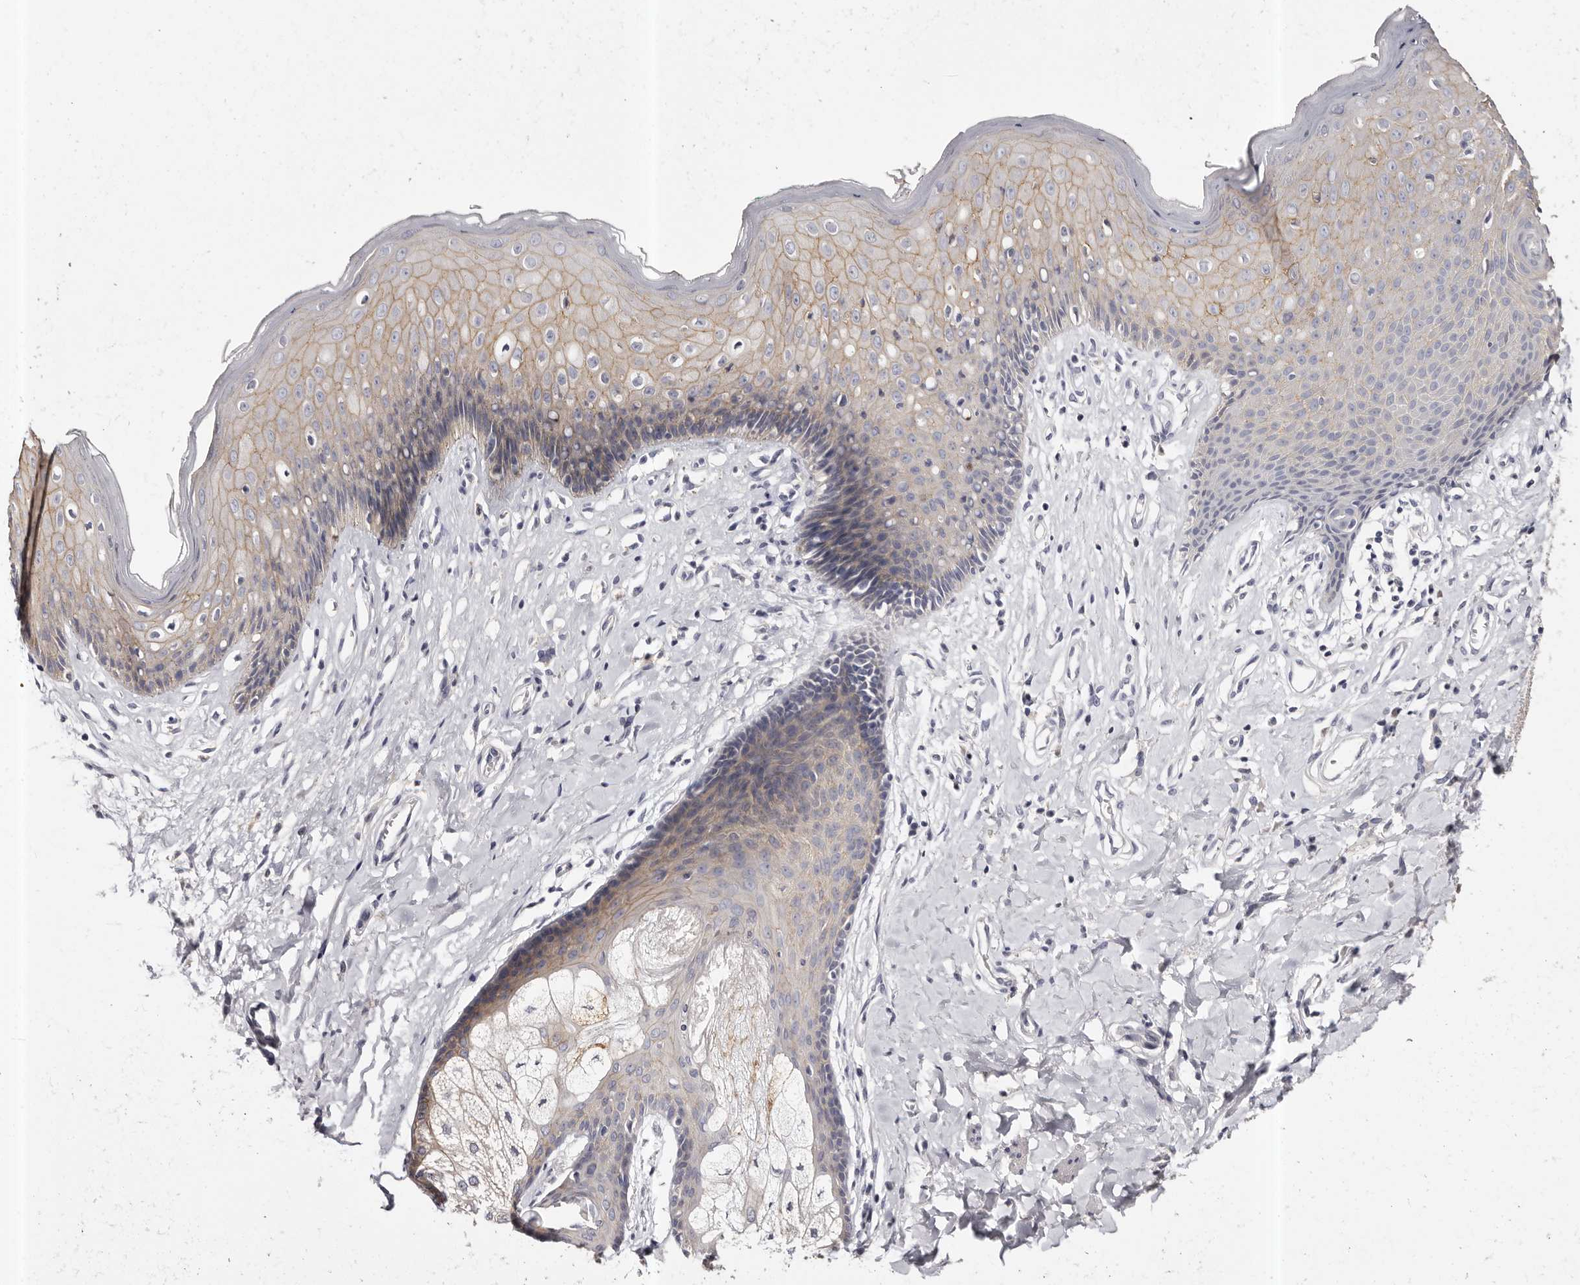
{"staining": {"intensity": "weak", "quantity": "25%-75%", "location": "cytoplasmic/membranous"}, "tissue": "skin", "cell_type": "Epidermal cells", "image_type": "normal", "snomed": [{"axis": "morphology", "description": "Normal tissue, NOS"}, {"axis": "morphology", "description": "Squamous cell carcinoma, NOS"}, {"axis": "topography", "description": "Vulva"}], "caption": "This histopathology image demonstrates normal skin stained with immunohistochemistry to label a protein in brown. The cytoplasmic/membranous of epidermal cells show weak positivity for the protein. Nuclei are counter-stained blue.", "gene": "ROM1", "patient": {"sex": "female", "age": 85}}